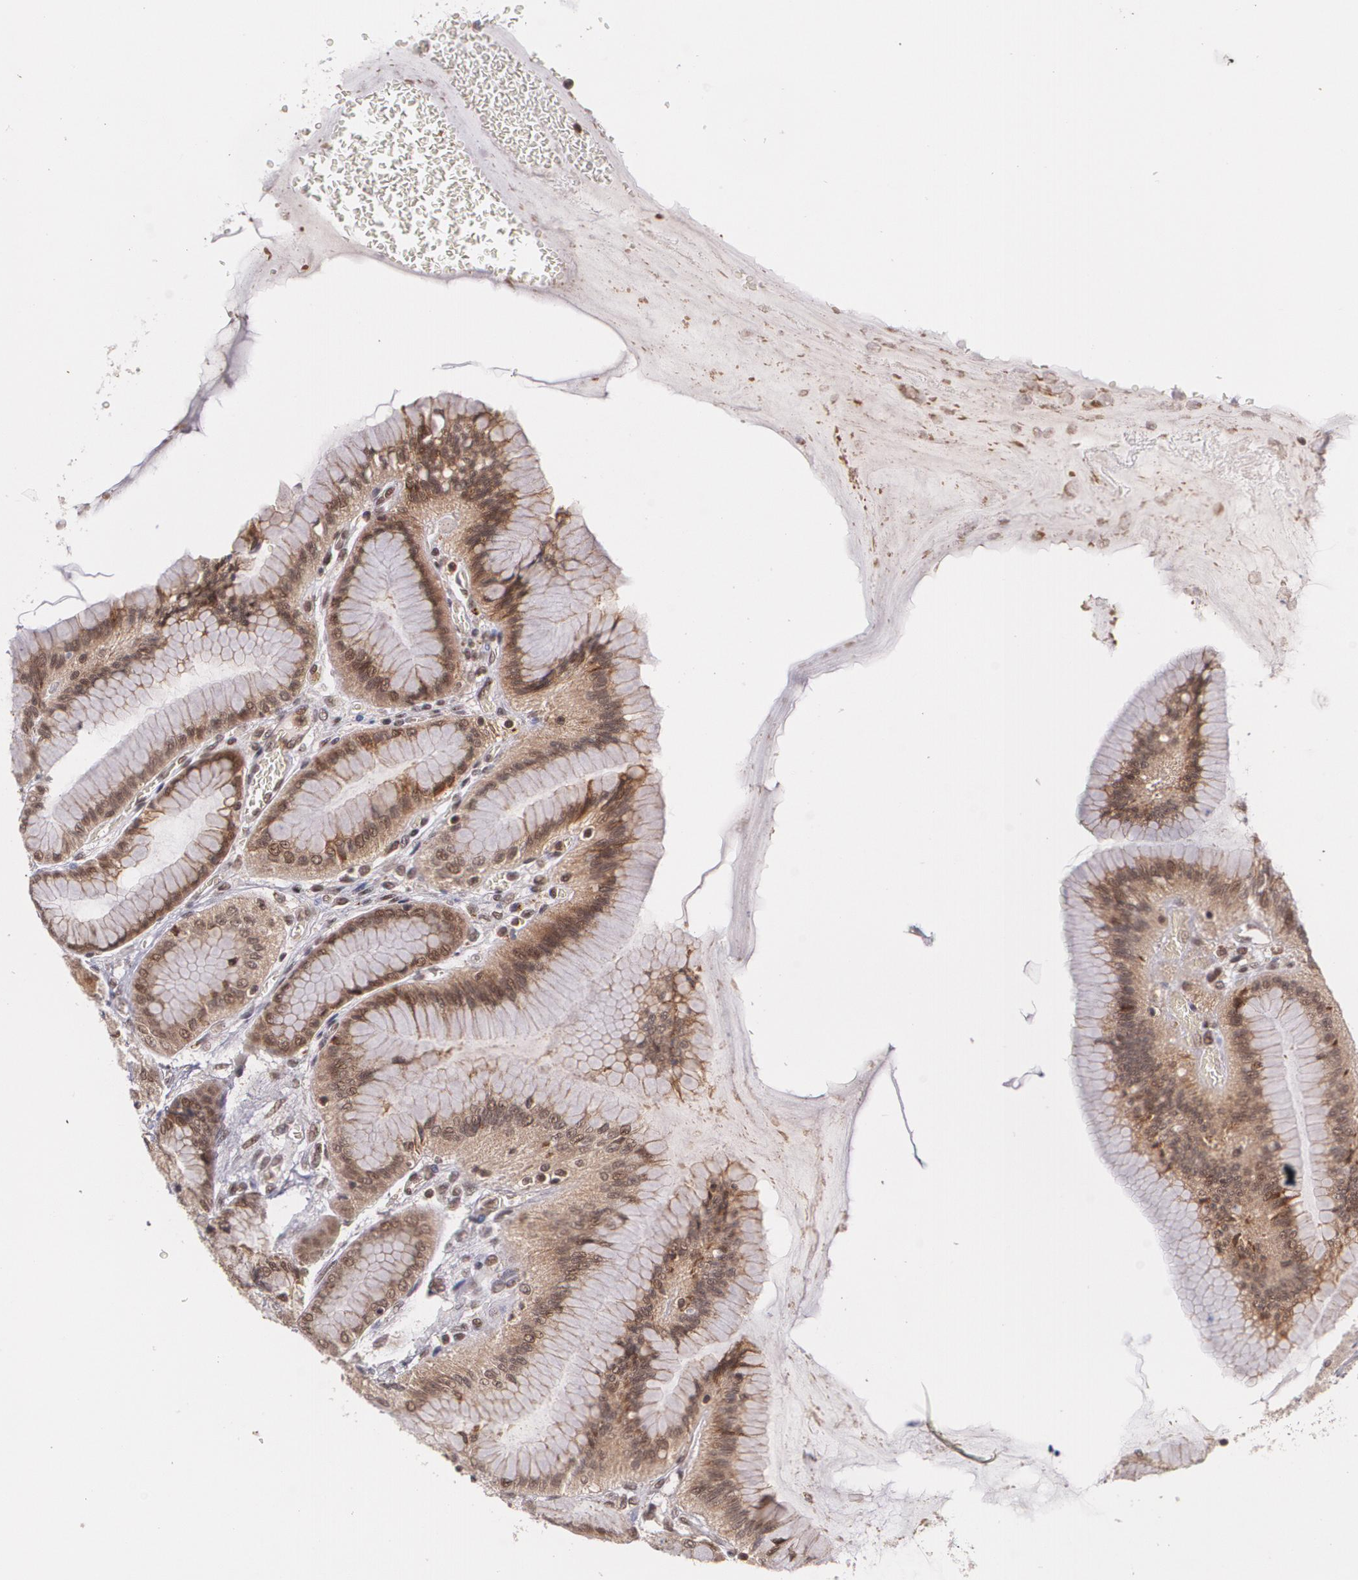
{"staining": {"intensity": "moderate", "quantity": ">75%", "location": "cytoplasmic/membranous,nuclear"}, "tissue": "stomach", "cell_type": "Glandular cells", "image_type": "normal", "snomed": [{"axis": "morphology", "description": "Normal tissue, NOS"}, {"axis": "morphology", "description": "Adenocarcinoma, NOS"}, {"axis": "topography", "description": "Stomach"}, {"axis": "topography", "description": "Stomach, lower"}], "caption": "Immunohistochemical staining of benign human stomach displays medium levels of moderate cytoplasmic/membranous,nuclear expression in approximately >75% of glandular cells.", "gene": "CUL2", "patient": {"sex": "female", "age": 65}}